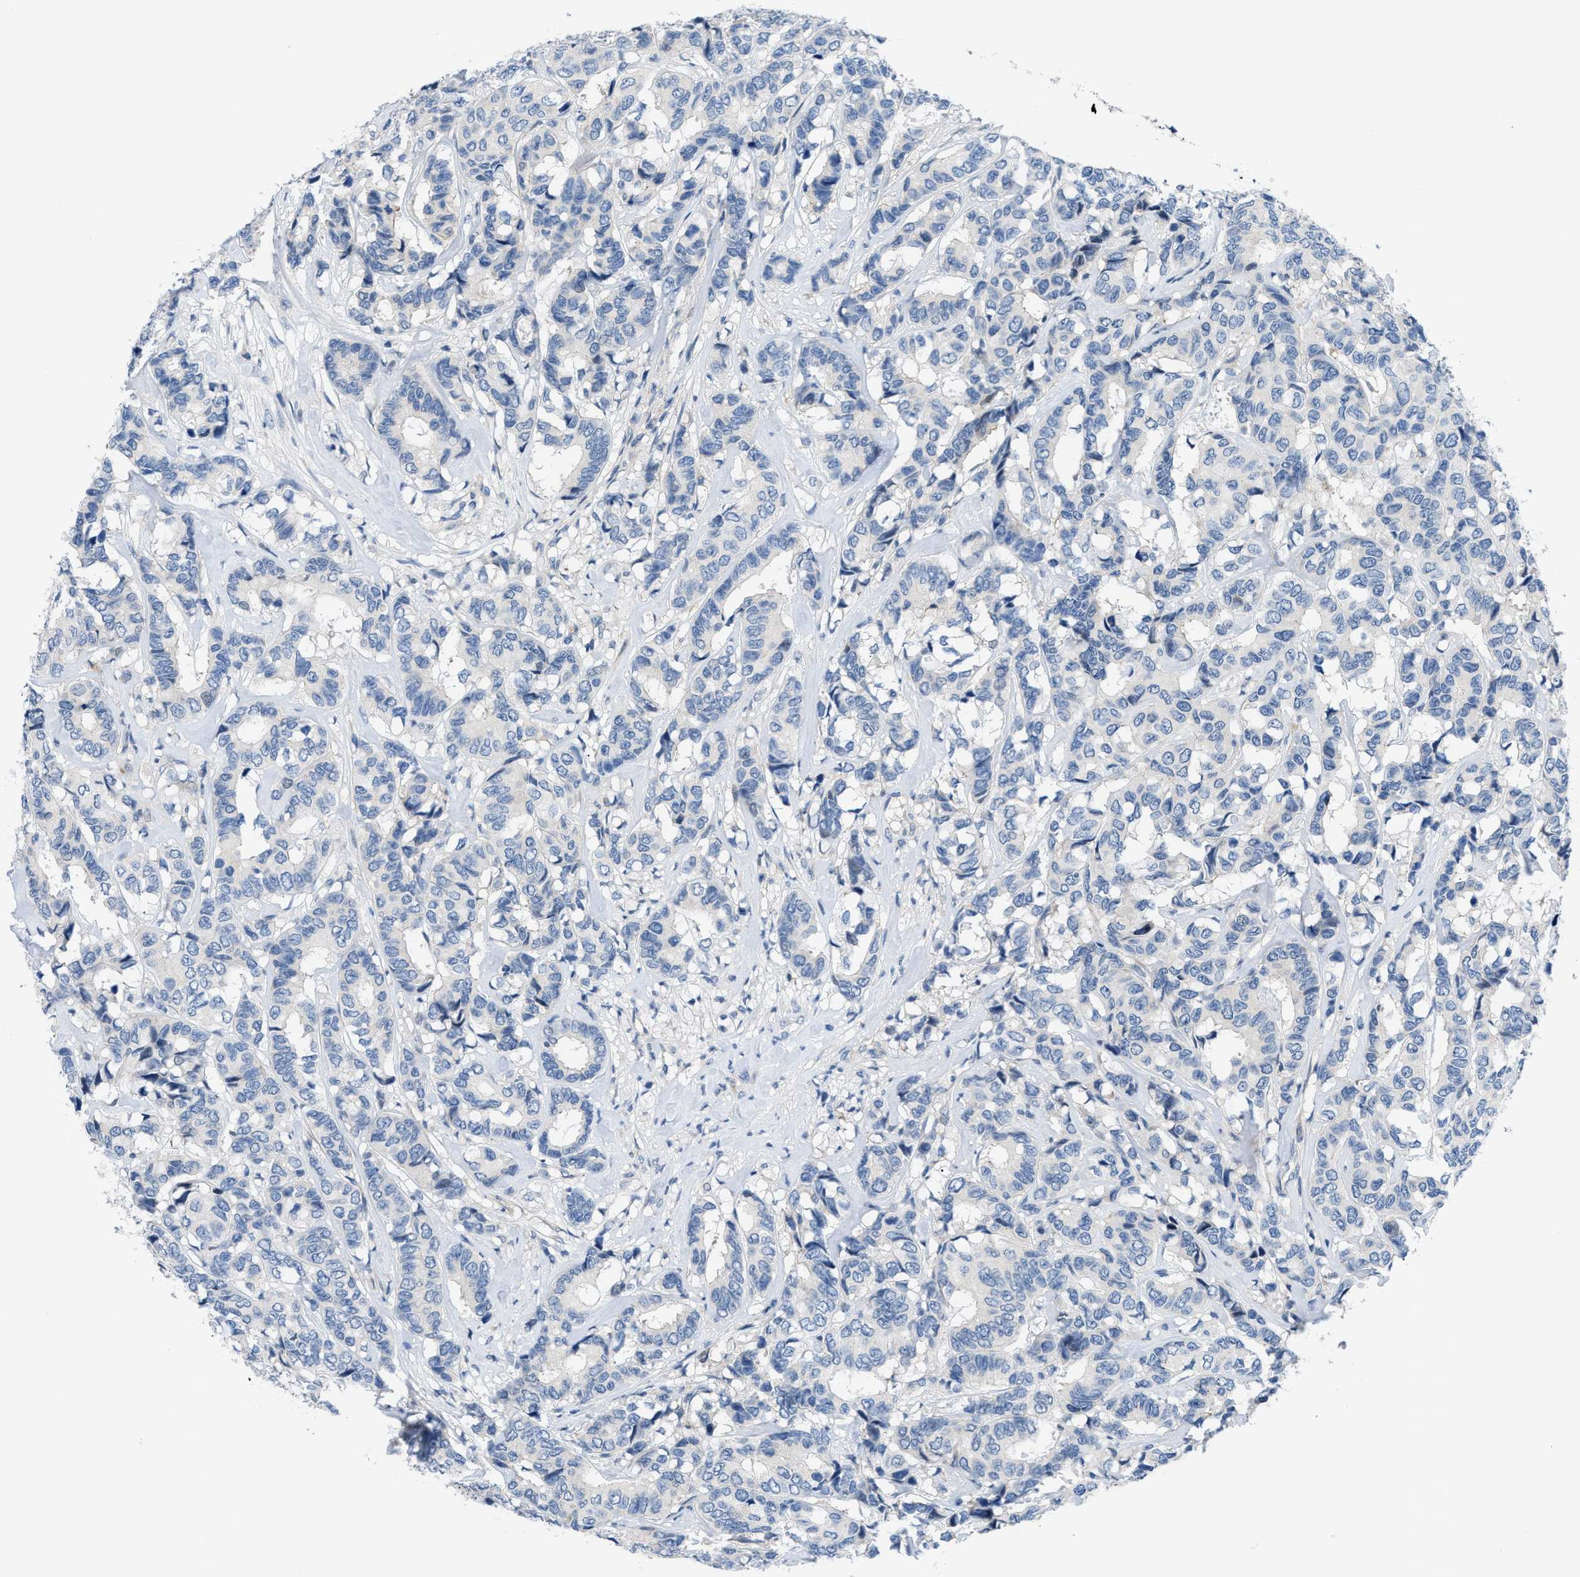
{"staining": {"intensity": "negative", "quantity": "none", "location": "none"}, "tissue": "breast cancer", "cell_type": "Tumor cells", "image_type": "cancer", "snomed": [{"axis": "morphology", "description": "Duct carcinoma"}, {"axis": "topography", "description": "Breast"}], "caption": "An immunohistochemistry photomicrograph of breast invasive ductal carcinoma is shown. There is no staining in tumor cells of breast invasive ductal carcinoma.", "gene": "FDCSP", "patient": {"sex": "female", "age": 87}}